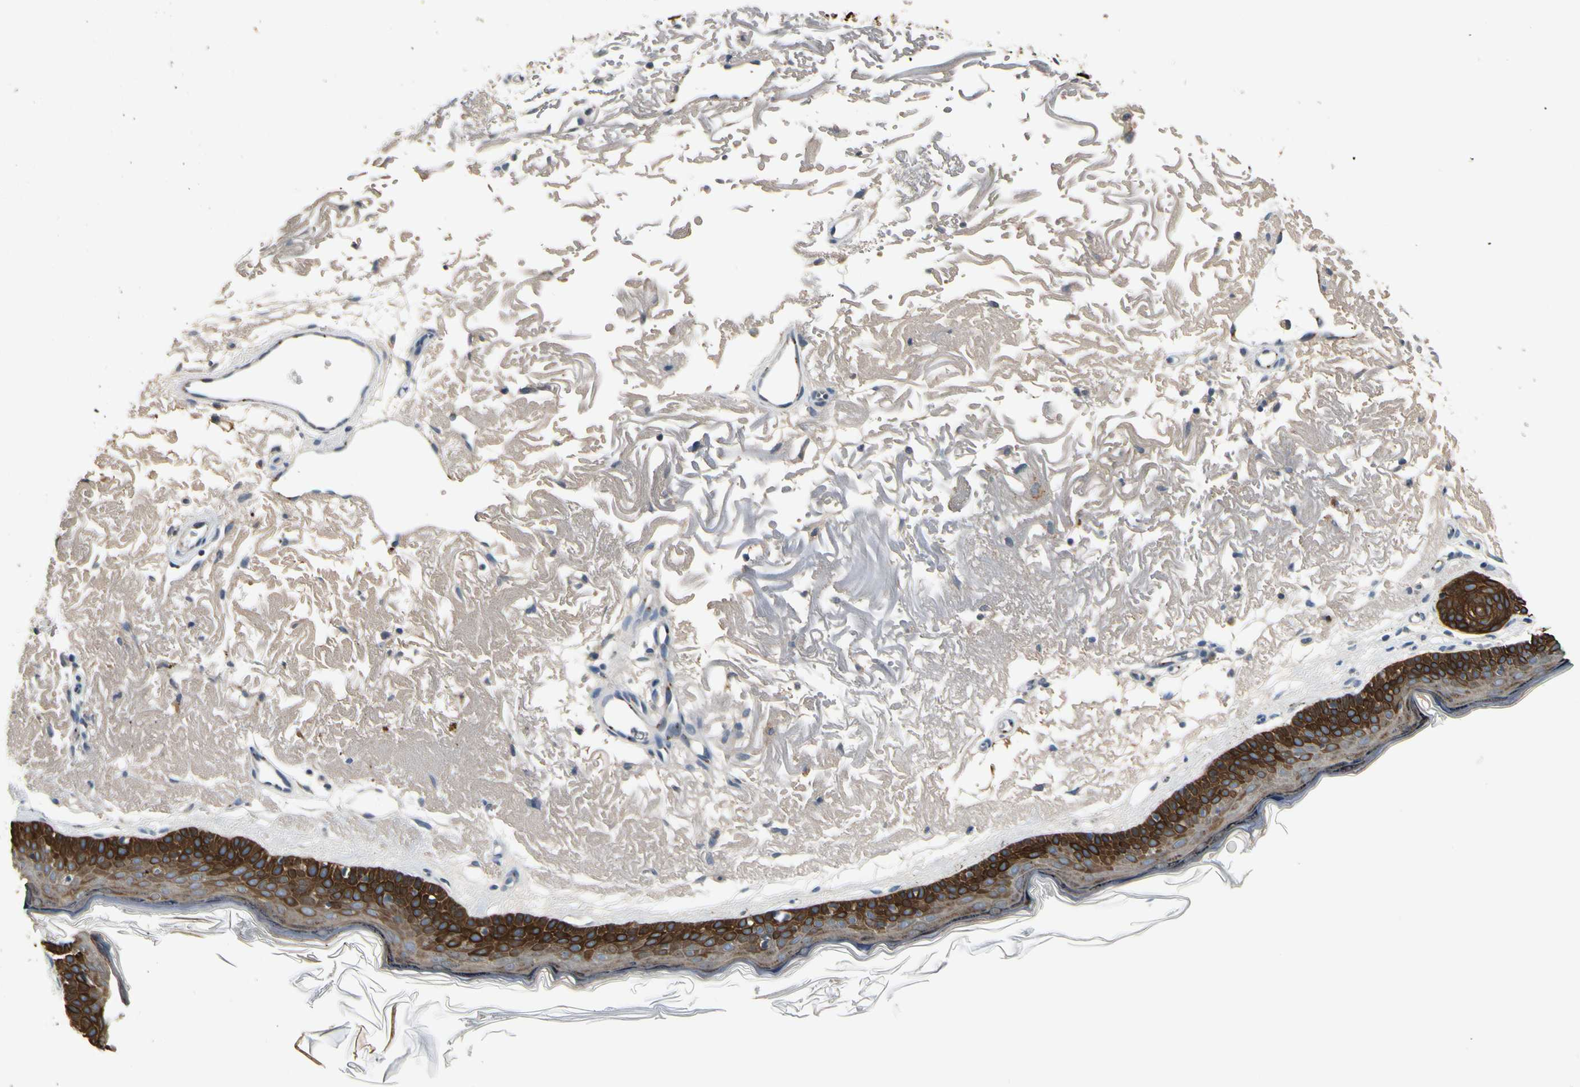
{"staining": {"intensity": "weak", "quantity": ">75%", "location": "cytoplasmic/membranous"}, "tissue": "skin", "cell_type": "Fibroblasts", "image_type": "normal", "snomed": [{"axis": "morphology", "description": "Normal tissue, NOS"}, {"axis": "topography", "description": "Skin"}], "caption": "Immunohistochemical staining of unremarkable skin demonstrates weak cytoplasmic/membranous protein positivity in approximately >75% of fibroblasts.", "gene": "MANSC1", "patient": {"sex": "female", "age": 90}}